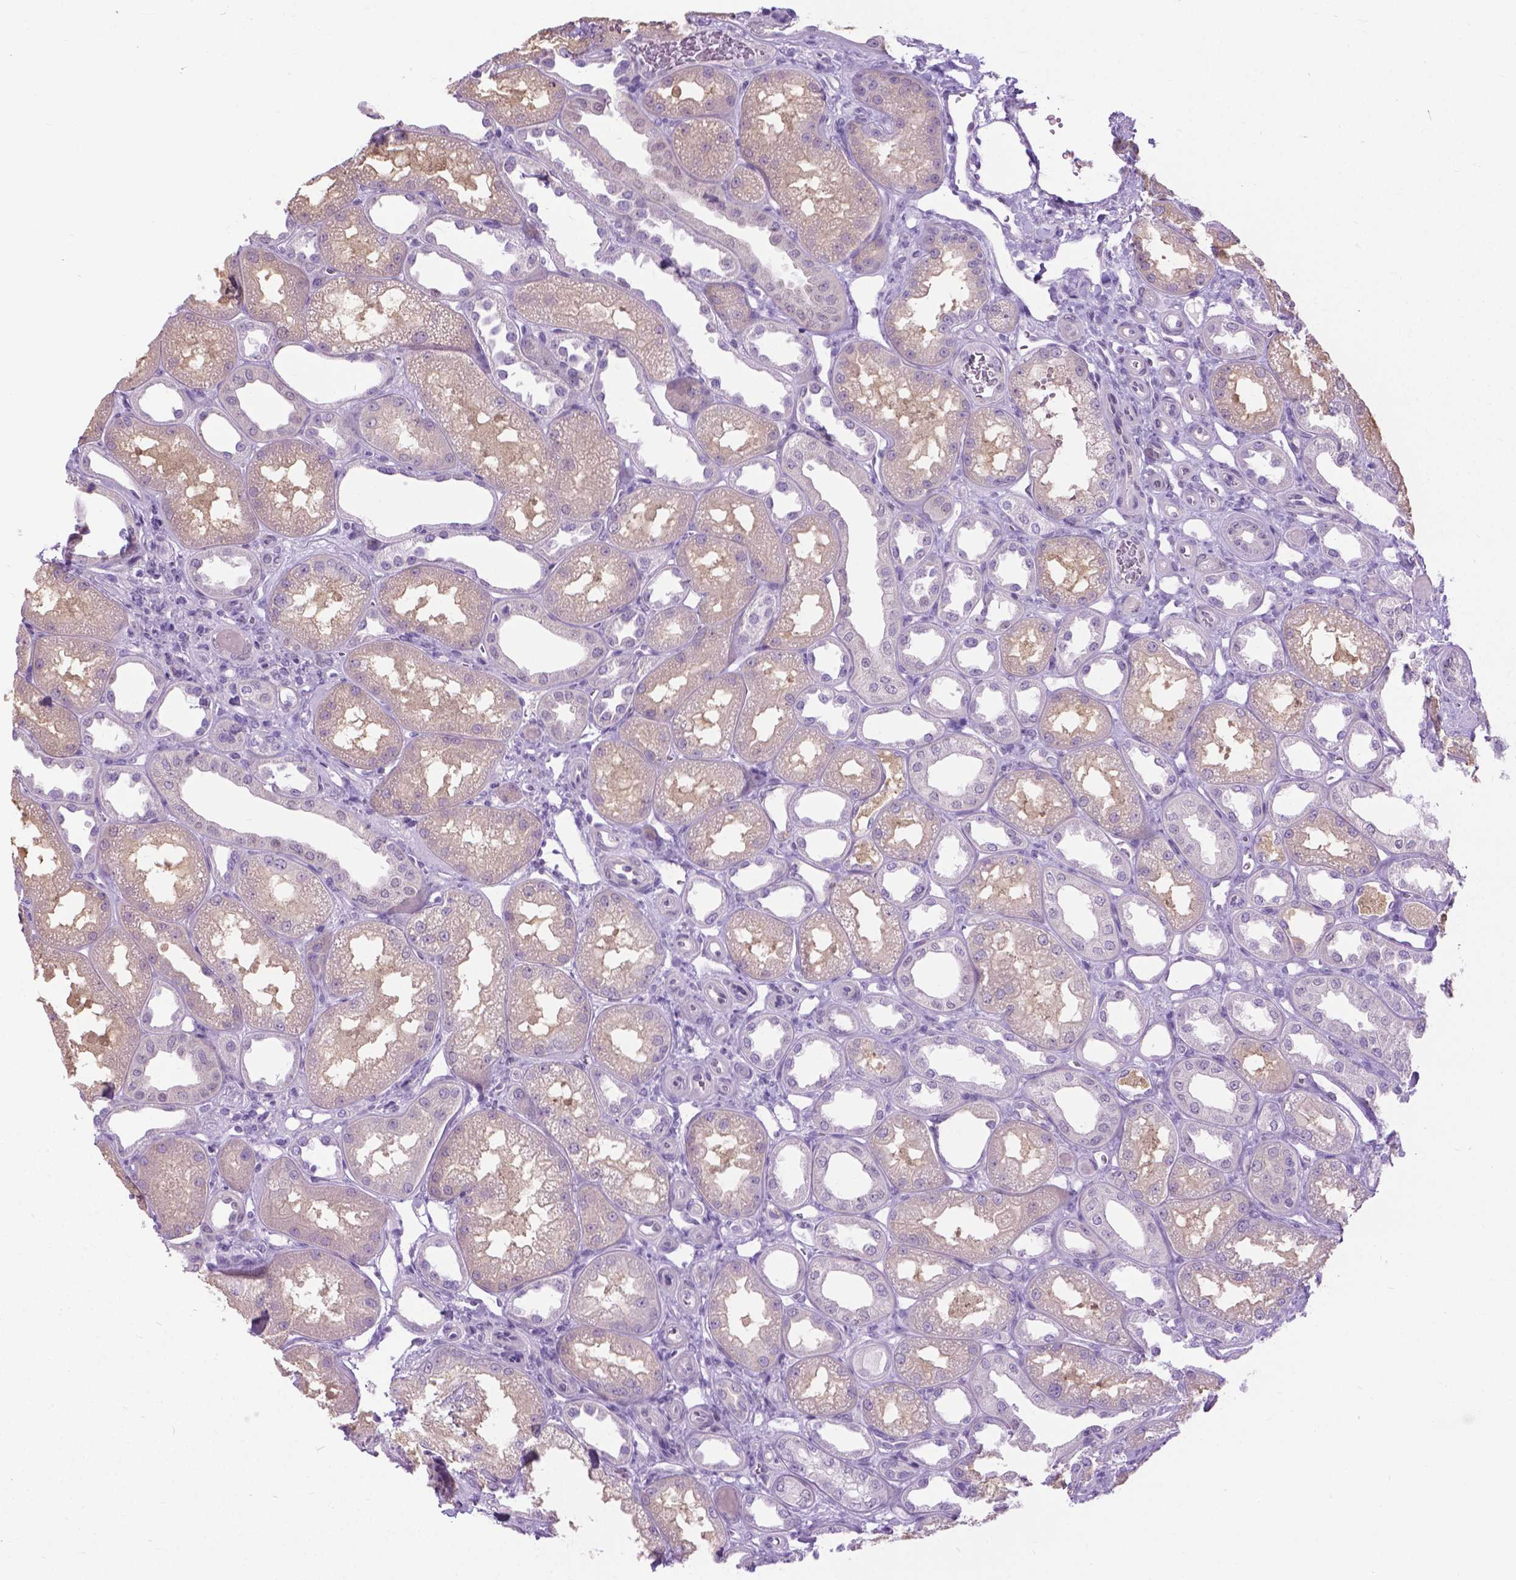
{"staining": {"intensity": "weak", "quantity": "25%-75%", "location": "nuclear"}, "tissue": "kidney", "cell_type": "Cells in glomeruli", "image_type": "normal", "snomed": [{"axis": "morphology", "description": "Normal tissue, NOS"}, {"axis": "topography", "description": "Kidney"}], "caption": "Protein staining by immunohistochemistry demonstrates weak nuclear expression in approximately 25%-75% of cells in glomeruli in benign kidney. Nuclei are stained in blue.", "gene": "APCDD1L", "patient": {"sex": "male", "age": 61}}